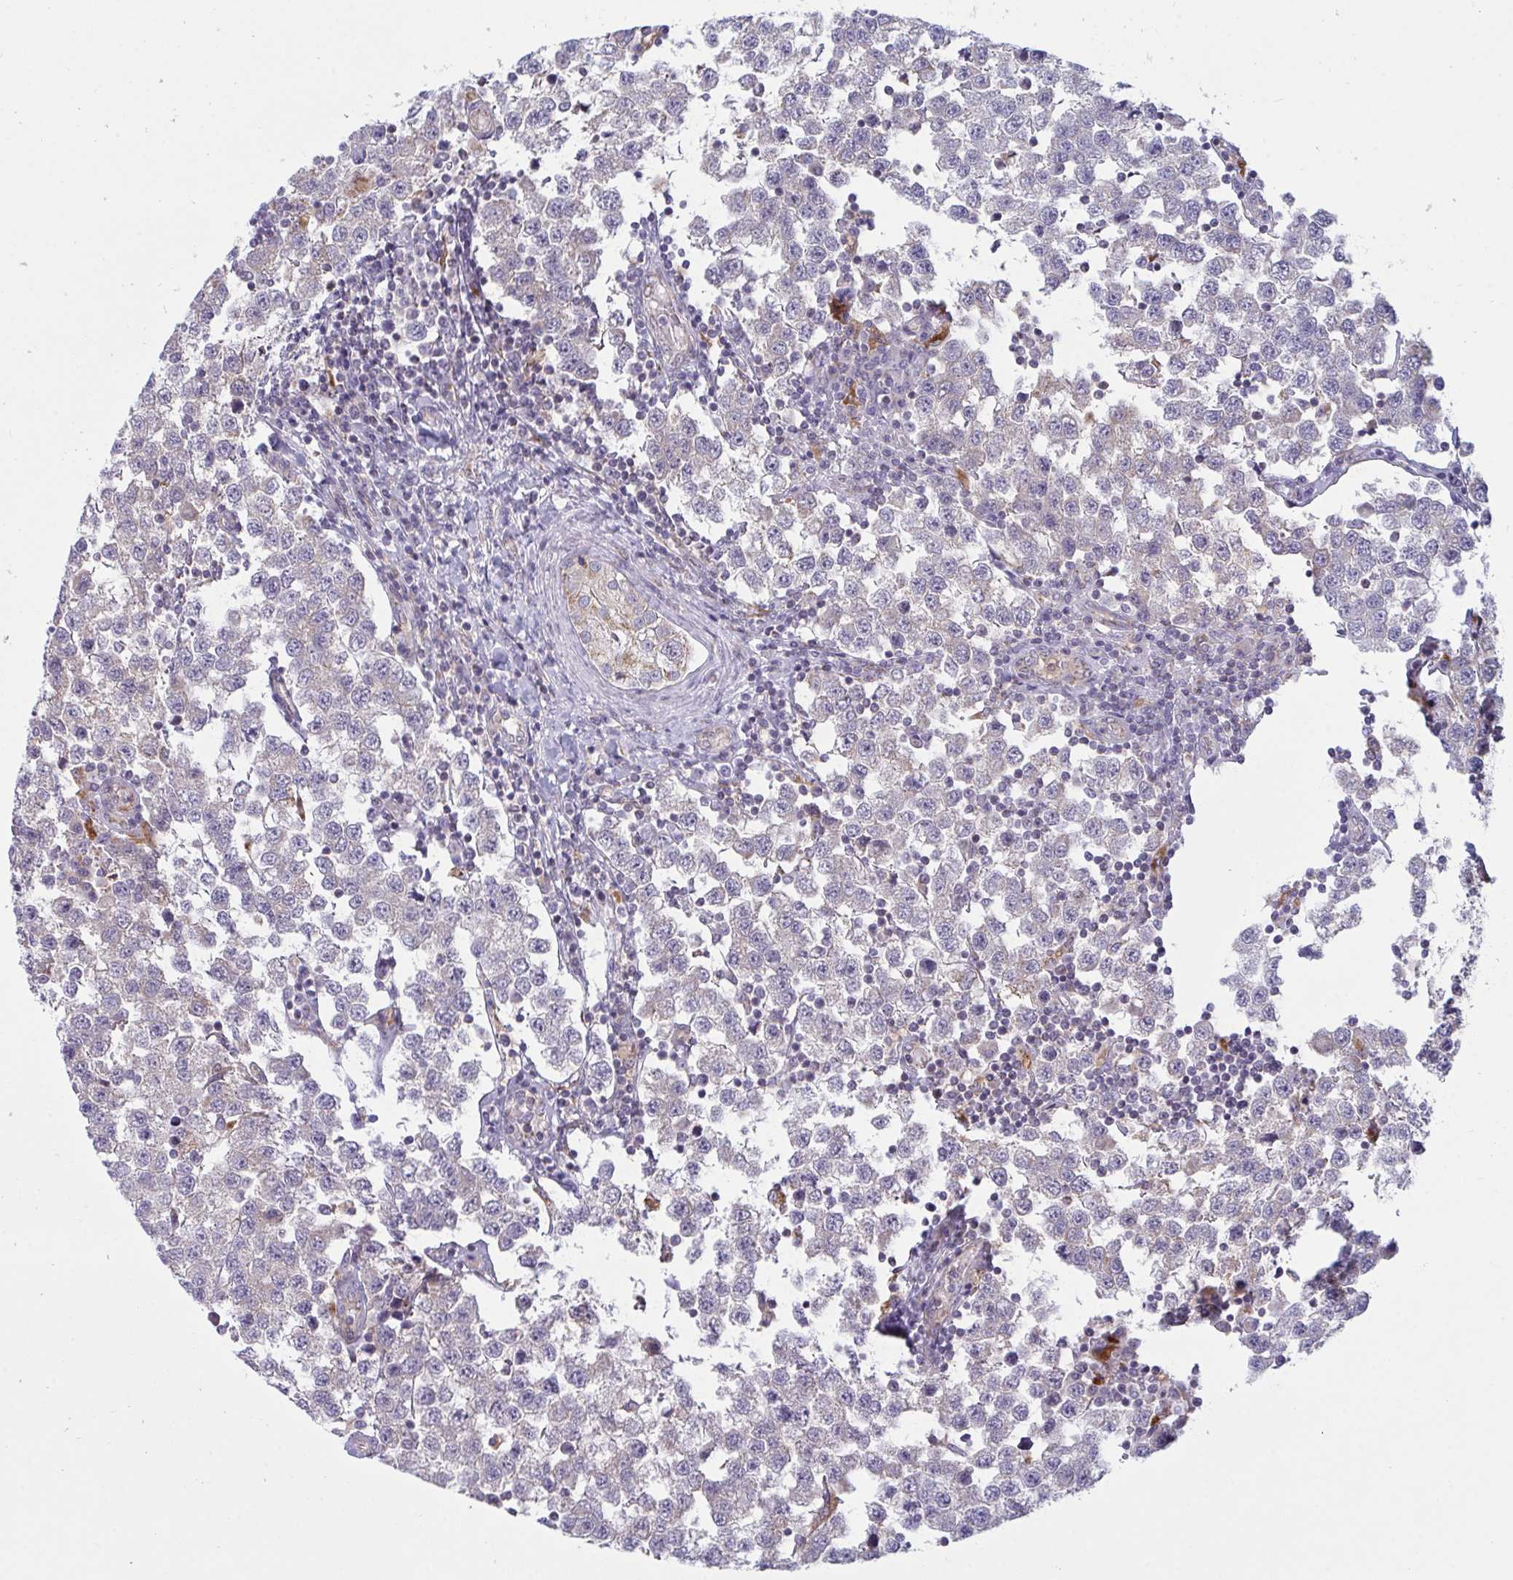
{"staining": {"intensity": "negative", "quantity": "none", "location": "none"}, "tissue": "testis cancer", "cell_type": "Tumor cells", "image_type": "cancer", "snomed": [{"axis": "morphology", "description": "Seminoma, NOS"}, {"axis": "topography", "description": "Testis"}], "caption": "This is a image of IHC staining of testis seminoma, which shows no expression in tumor cells. (Stains: DAB (3,3'-diaminobenzidine) immunohistochemistry with hematoxylin counter stain, Microscopy: brightfield microscopy at high magnification).", "gene": "XAF1", "patient": {"sex": "male", "age": 34}}